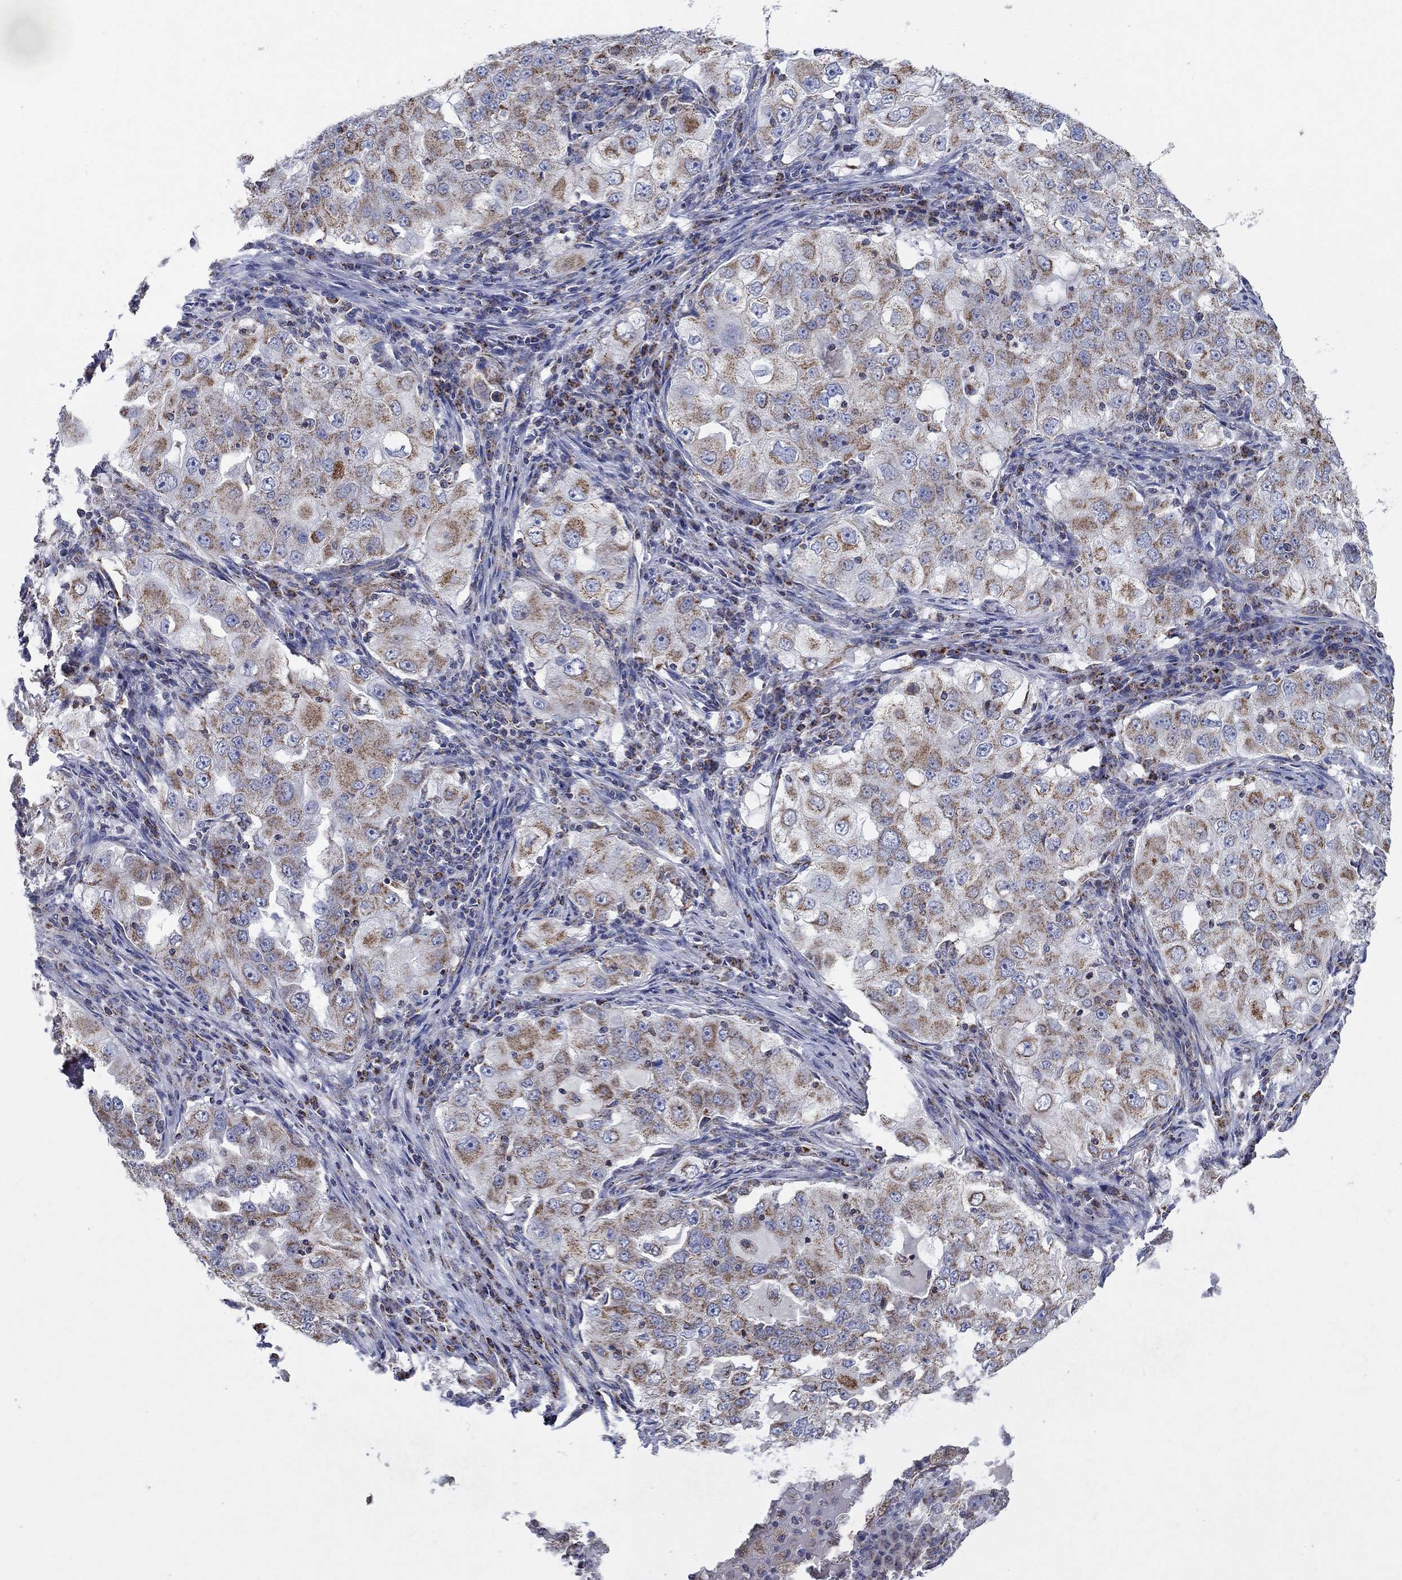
{"staining": {"intensity": "moderate", "quantity": "25%-75%", "location": "cytoplasmic/membranous"}, "tissue": "lung cancer", "cell_type": "Tumor cells", "image_type": "cancer", "snomed": [{"axis": "morphology", "description": "Adenocarcinoma, NOS"}, {"axis": "topography", "description": "Lung"}], "caption": "This is a histology image of immunohistochemistry (IHC) staining of adenocarcinoma (lung), which shows moderate staining in the cytoplasmic/membranous of tumor cells.", "gene": "C9orf85", "patient": {"sex": "female", "age": 61}}